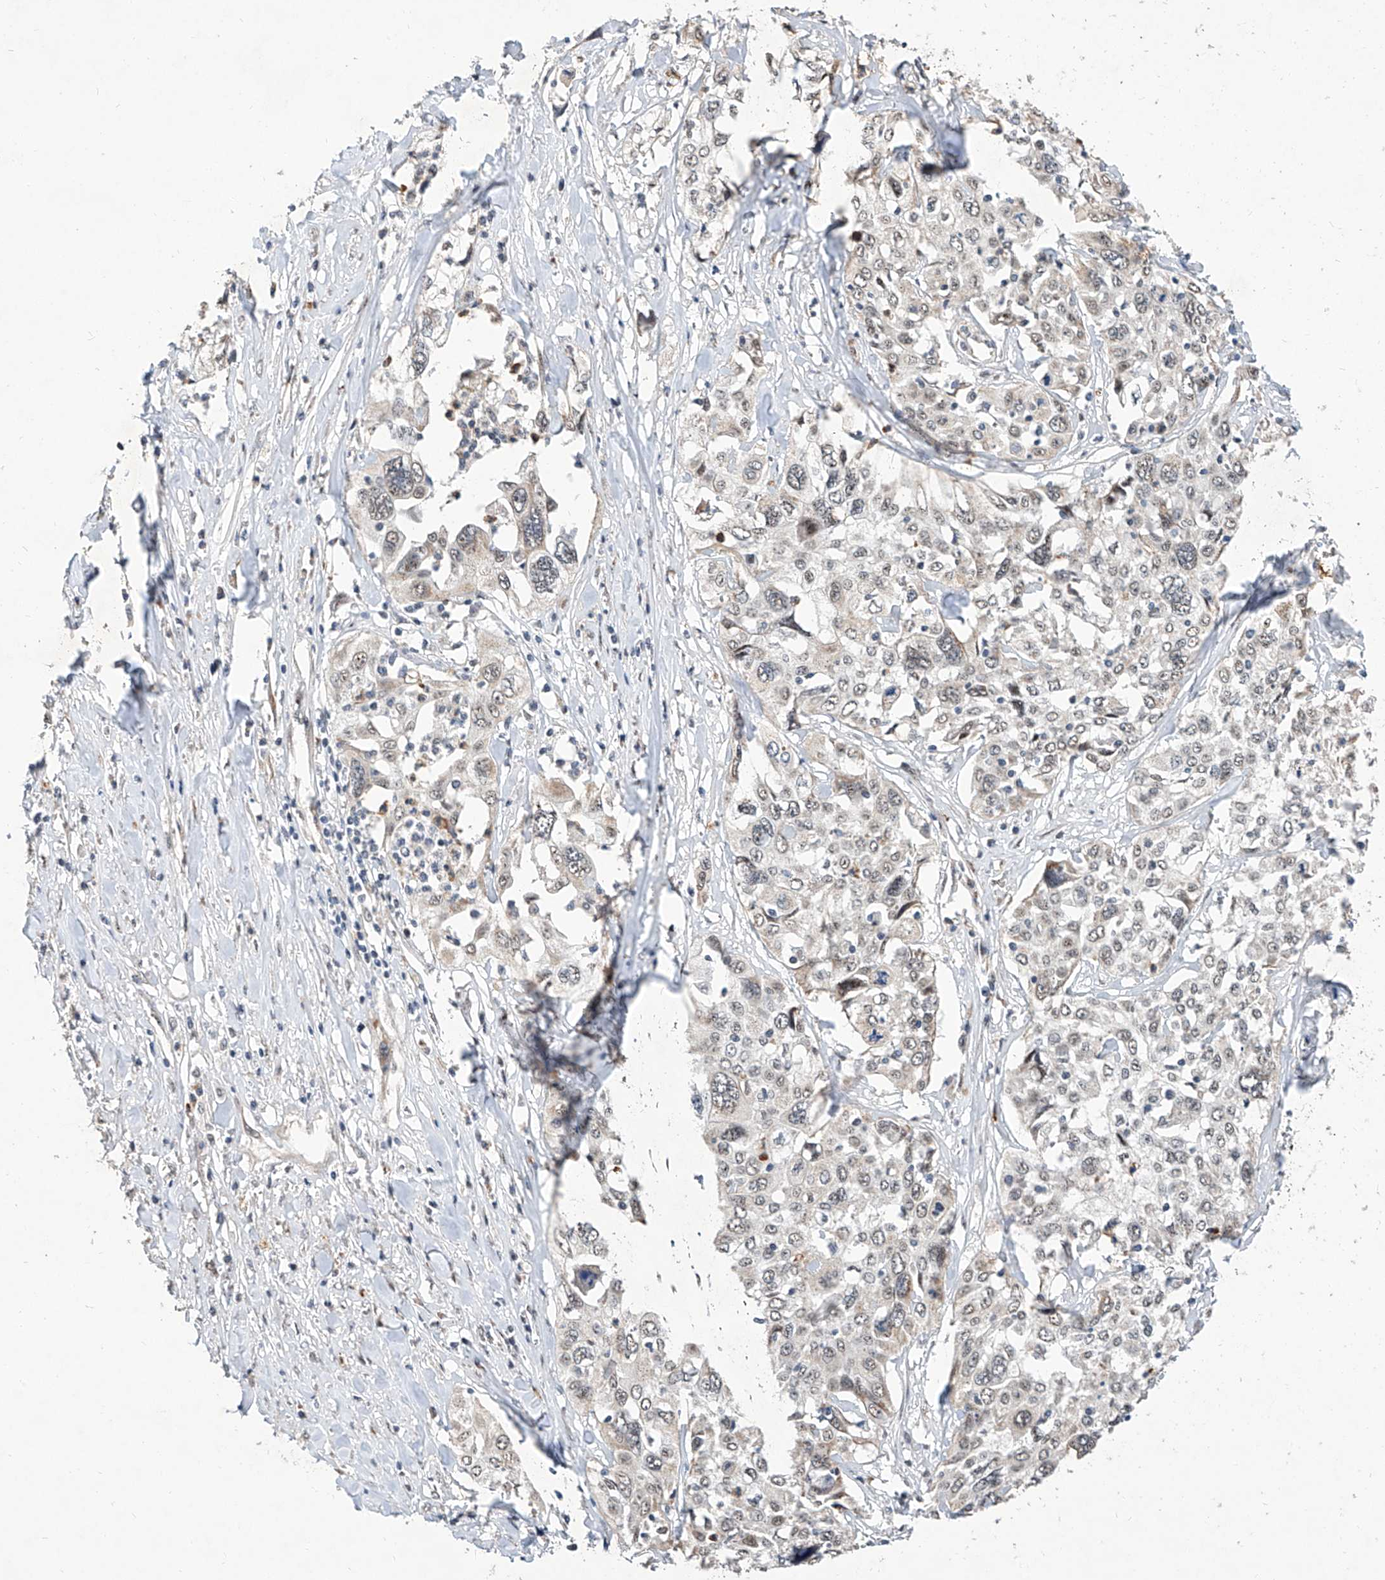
{"staining": {"intensity": "moderate", "quantity": "<25%", "location": "nuclear"}, "tissue": "cervical cancer", "cell_type": "Tumor cells", "image_type": "cancer", "snomed": [{"axis": "morphology", "description": "Squamous cell carcinoma, NOS"}, {"axis": "topography", "description": "Cervix"}], "caption": "The histopathology image reveals immunohistochemical staining of cervical cancer (squamous cell carcinoma). There is moderate nuclear positivity is seen in about <25% of tumor cells. (DAB IHC, brown staining for protein, blue staining for nuclei).", "gene": "MFSD4B", "patient": {"sex": "female", "age": 31}}